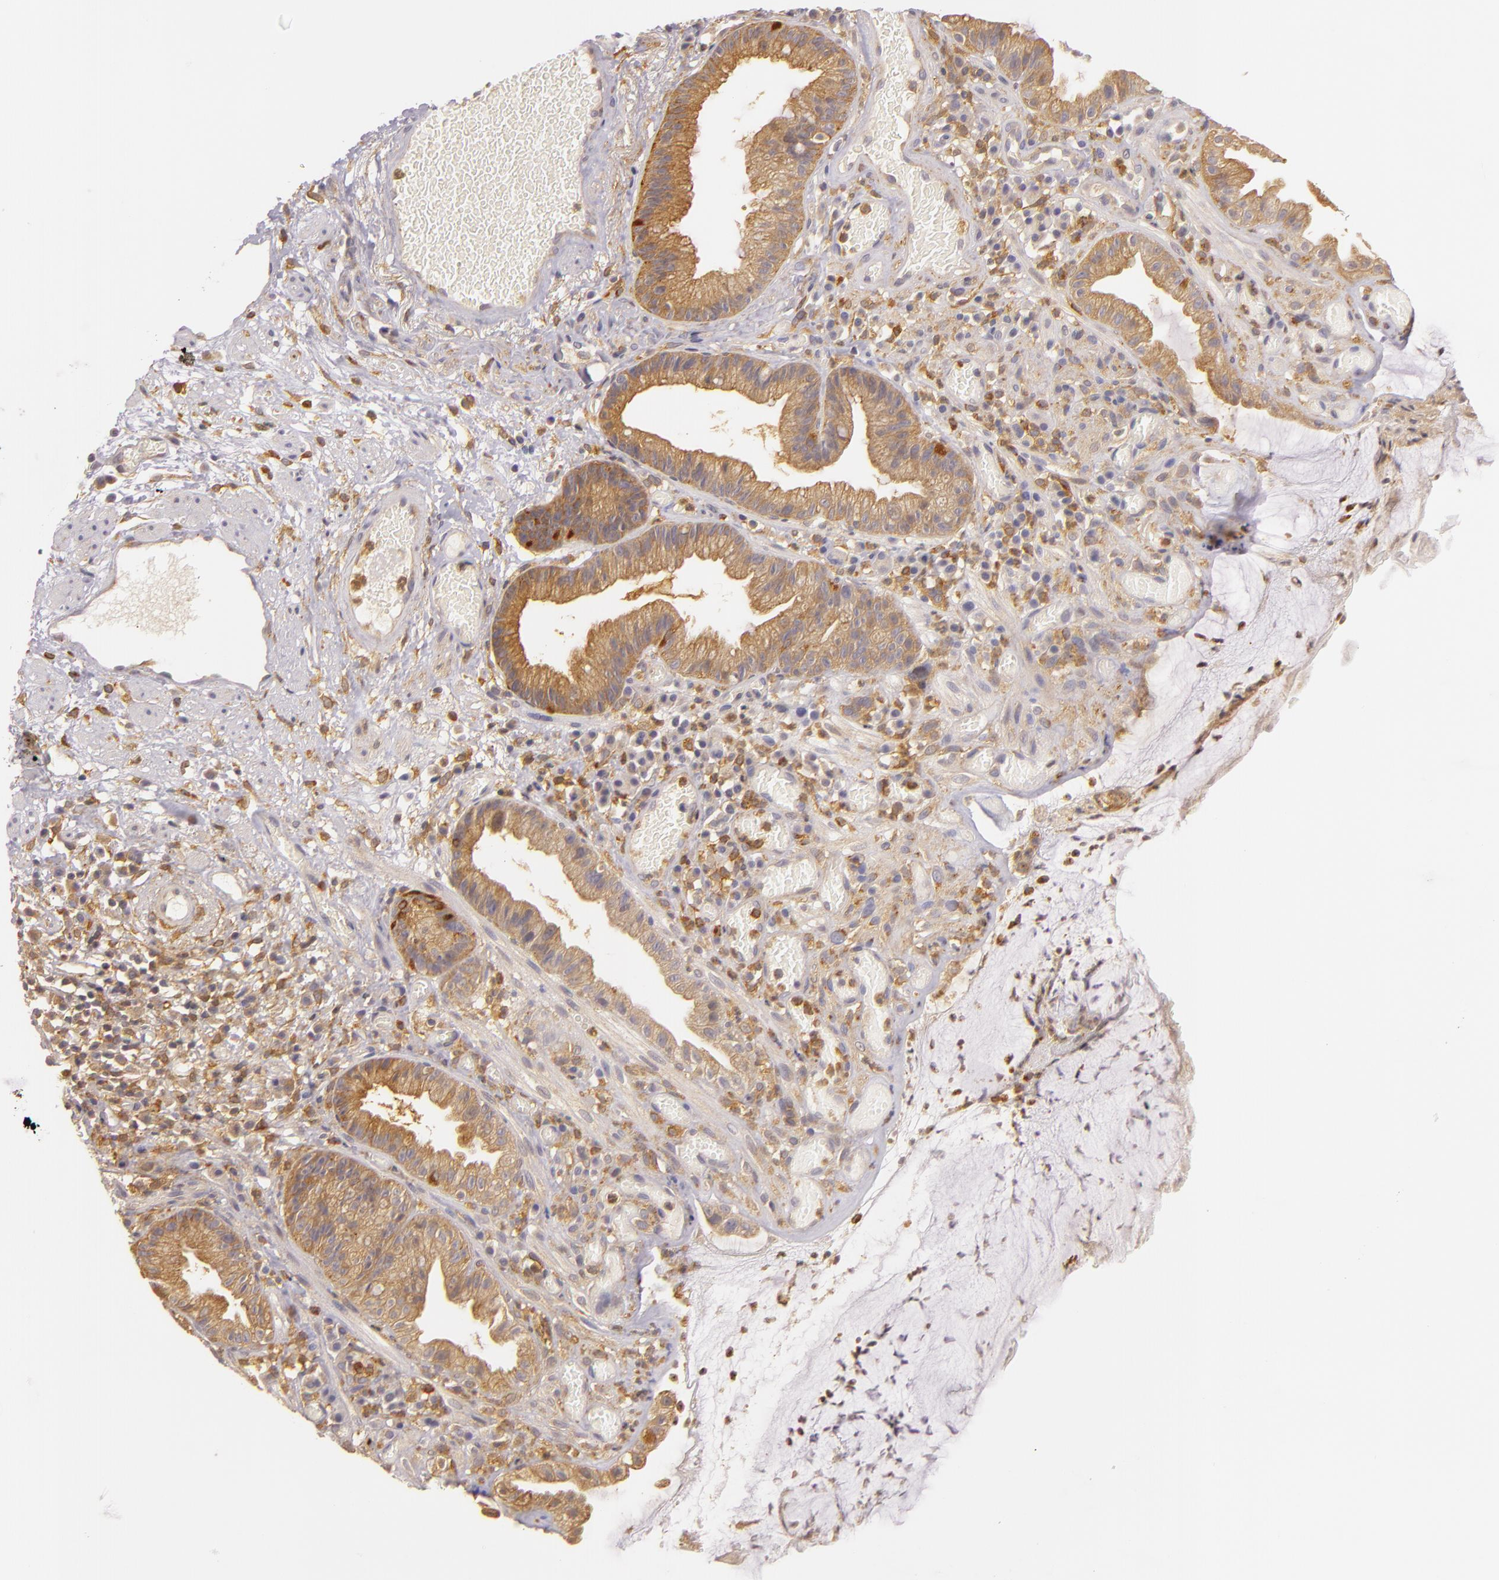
{"staining": {"intensity": "strong", "quantity": ">75%", "location": "cytoplasmic/membranous"}, "tissue": "skin", "cell_type": "Epidermal cells", "image_type": "normal", "snomed": [{"axis": "morphology", "description": "Normal tissue, NOS"}, {"axis": "morphology", "description": "Hemorrhoids"}, {"axis": "morphology", "description": "Inflammation, NOS"}, {"axis": "topography", "description": "Anal"}], "caption": "Skin stained with a brown dye displays strong cytoplasmic/membranous positive staining in about >75% of epidermal cells.", "gene": "TOM1", "patient": {"sex": "male", "age": 60}}